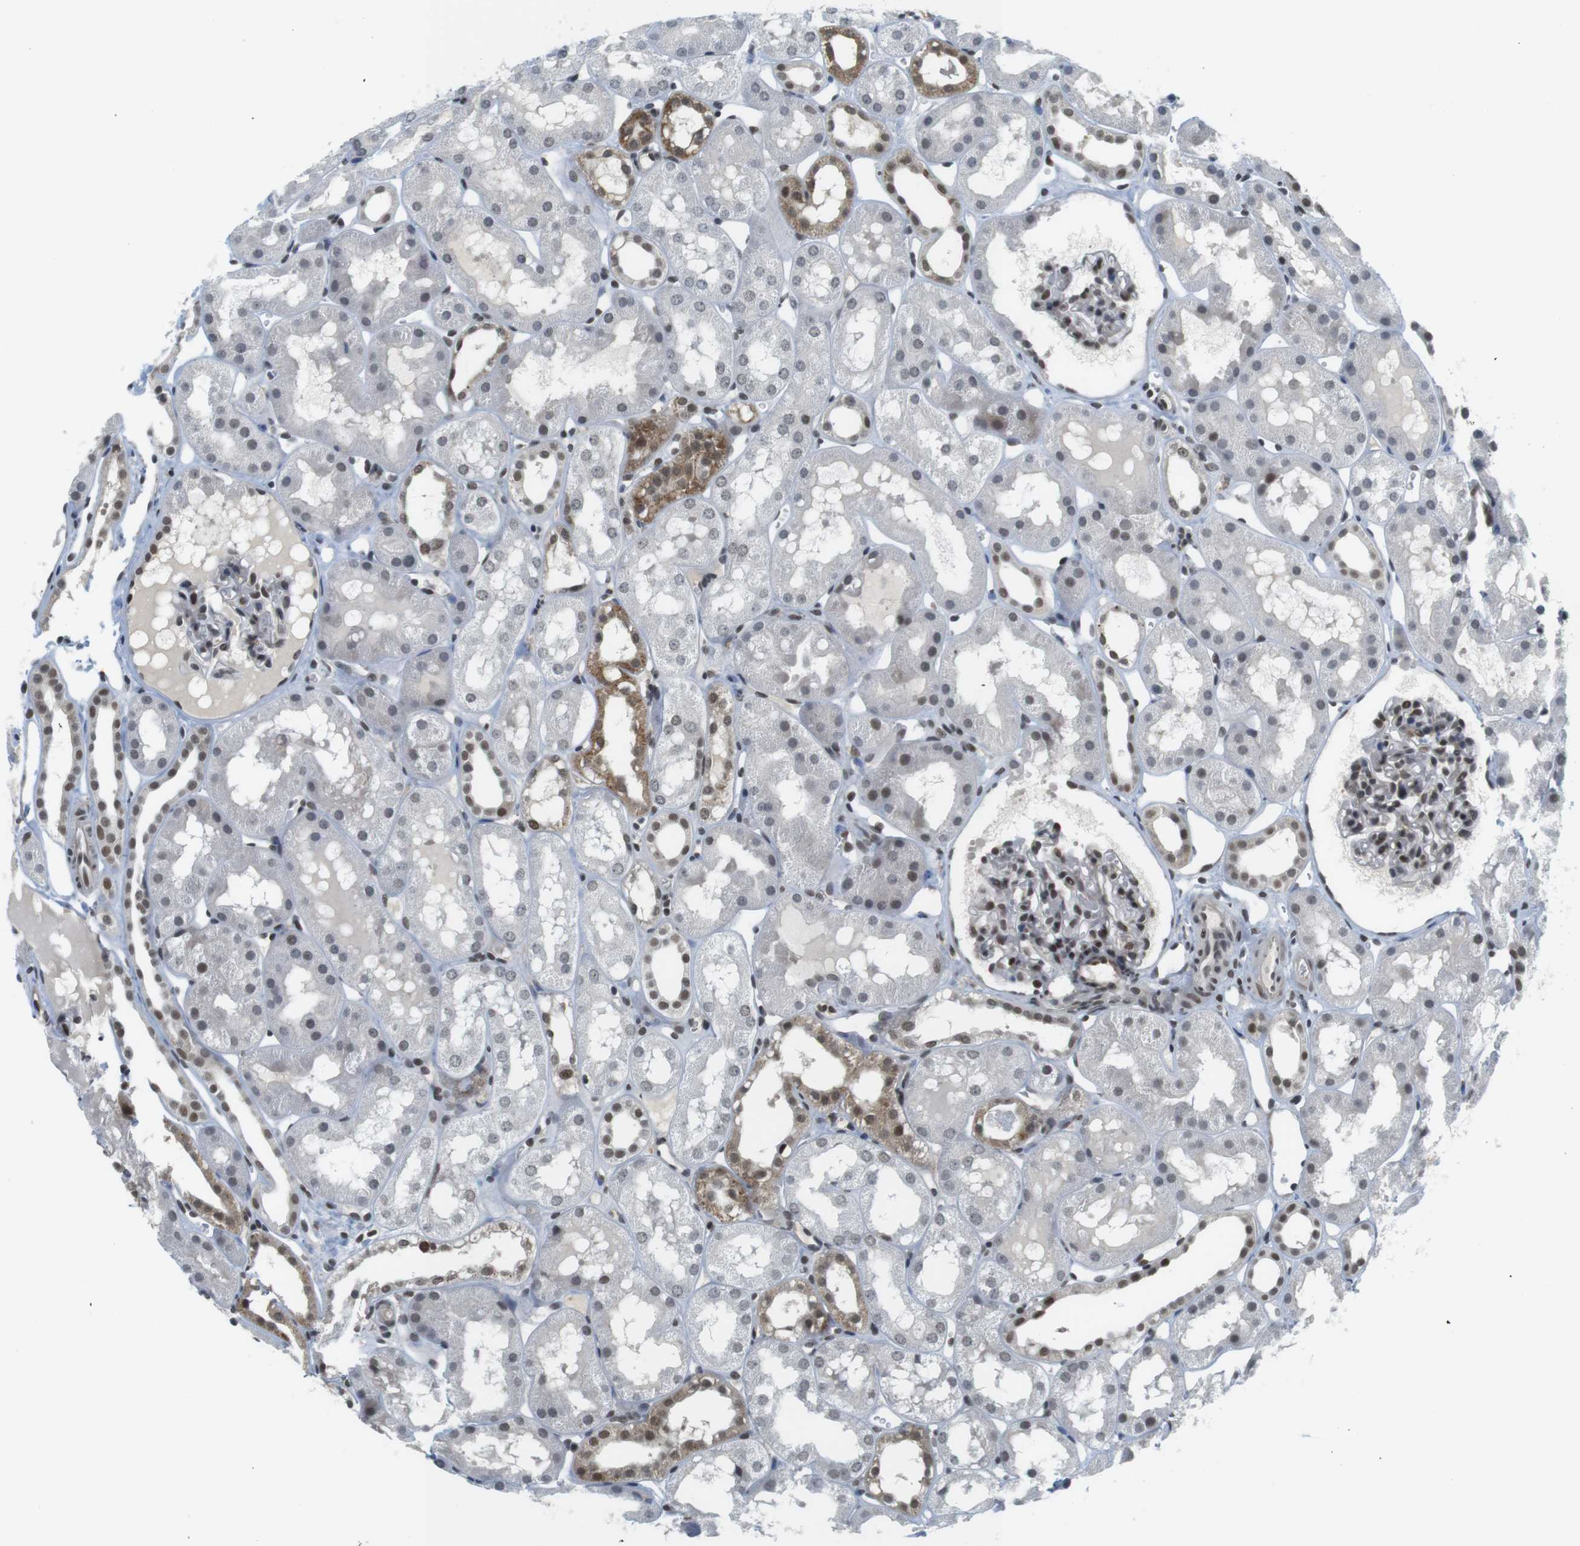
{"staining": {"intensity": "moderate", "quantity": "25%-75%", "location": "nuclear"}, "tissue": "kidney", "cell_type": "Cells in glomeruli", "image_type": "normal", "snomed": [{"axis": "morphology", "description": "Normal tissue, NOS"}, {"axis": "topography", "description": "Kidney"}, {"axis": "topography", "description": "Urinary bladder"}], "caption": "A medium amount of moderate nuclear expression is seen in about 25%-75% of cells in glomeruli in normal kidney.", "gene": "BRD4", "patient": {"sex": "male", "age": 16}}